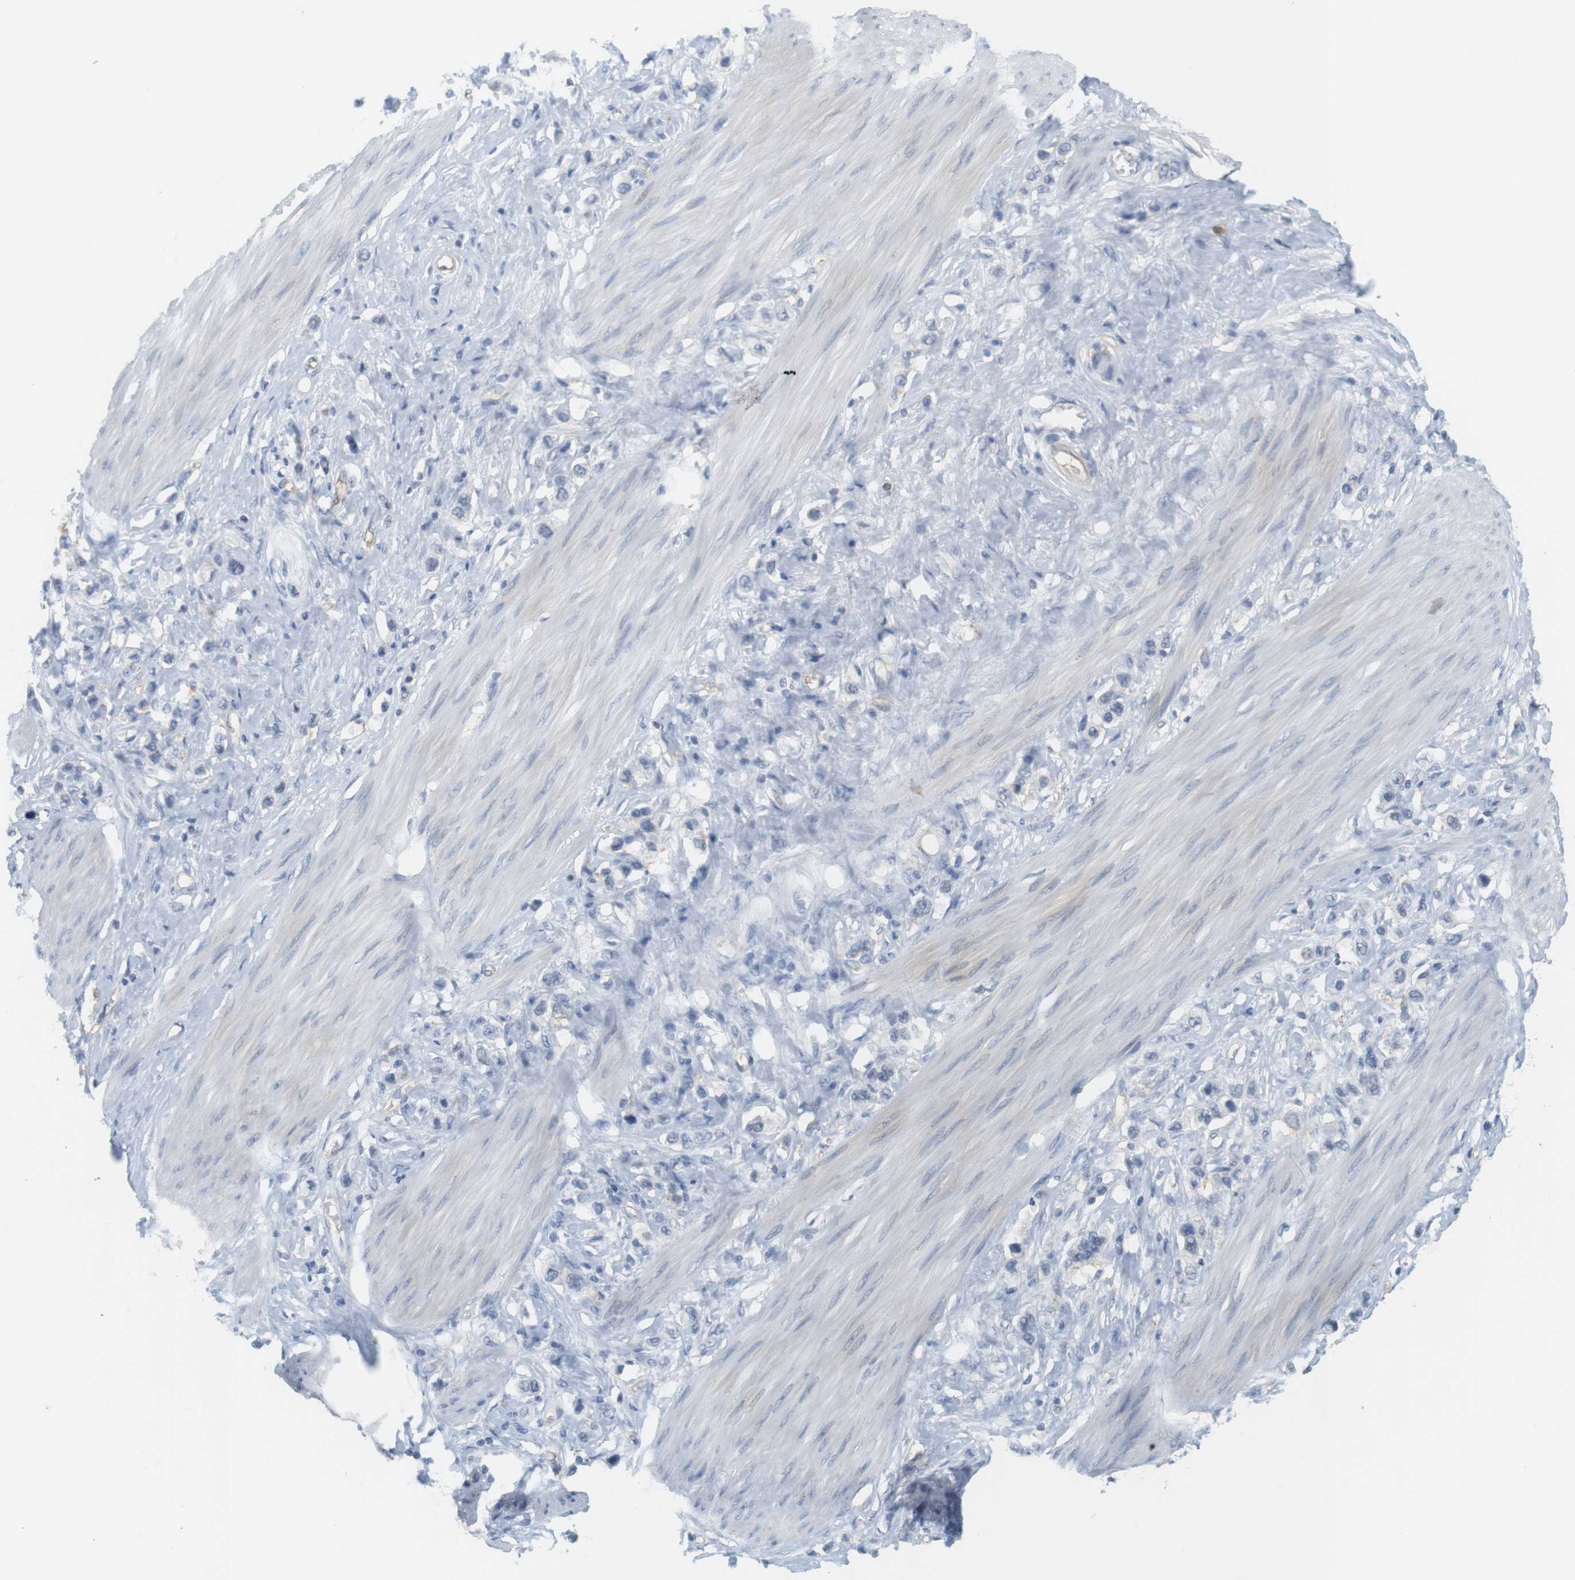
{"staining": {"intensity": "negative", "quantity": "none", "location": "none"}, "tissue": "stomach cancer", "cell_type": "Tumor cells", "image_type": "cancer", "snomed": [{"axis": "morphology", "description": "Adenocarcinoma, NOS"}, {"axis": "topography", "description": "Stomach"}], "caption": "Immunohistochemical staining of stomach adenocarcinoma exhibits no significant expression in tumor cells.", "gene": "OSR1", "patient": {"sex": "female", "age": 65}}